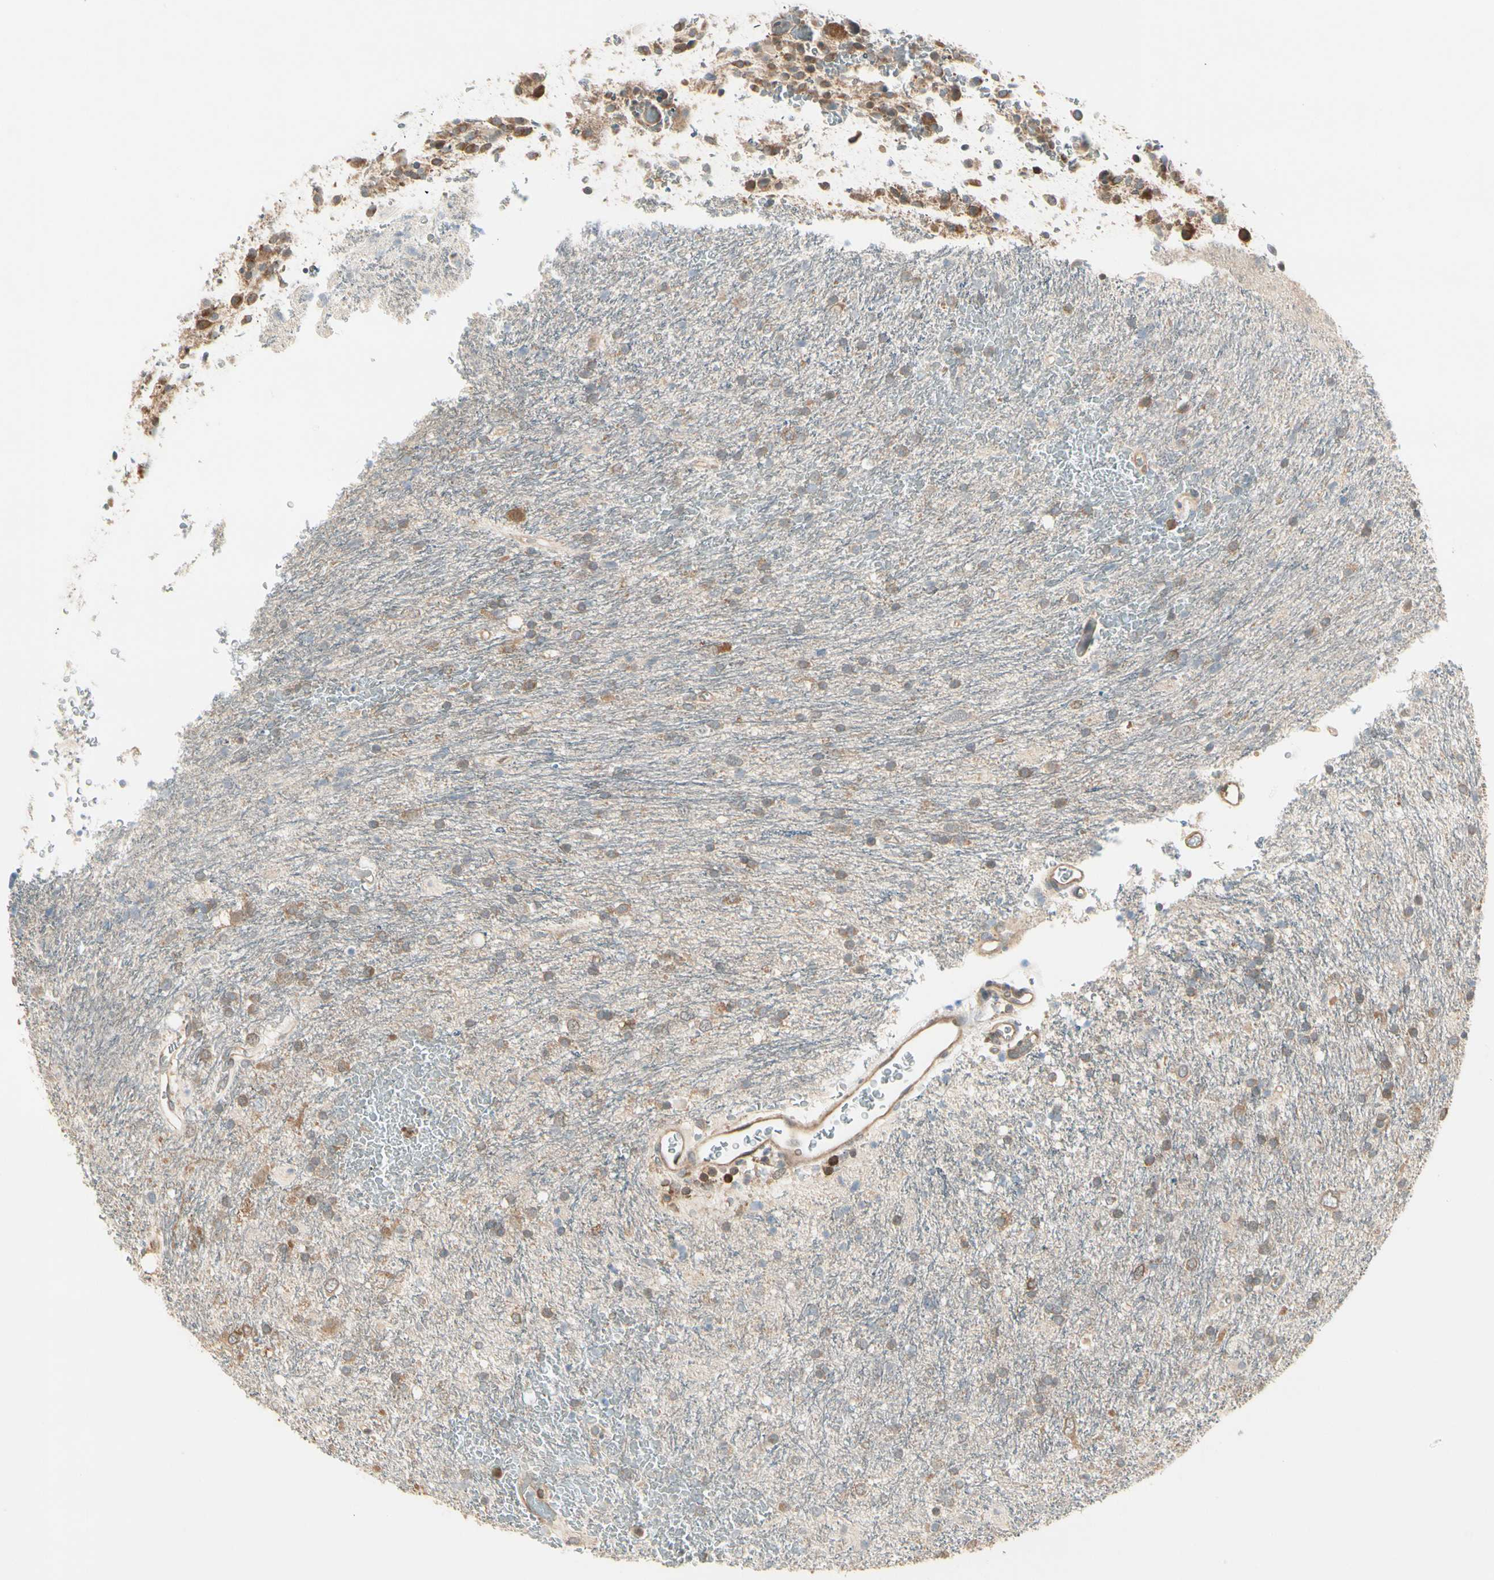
{"staining": {"intensity": "moderate", "quantity": ">75%", "location": "cytoplasmic/membranous"}, "tissue": "glioma", "cell_type": "Tumor cells", "image_type": "cancer", "snomed": [{"axis": "morphology", "description": "Glioma, malignant, Low grade"}, {"axis": "topography", "description": "Brain"}], "caption": "Glioma stained for a protein demonstrates moderate cytoplasmic/membranous positivity in tumor cells.", "gene": "OXSR1", "patient": {"sex": "male", "age": 77}}